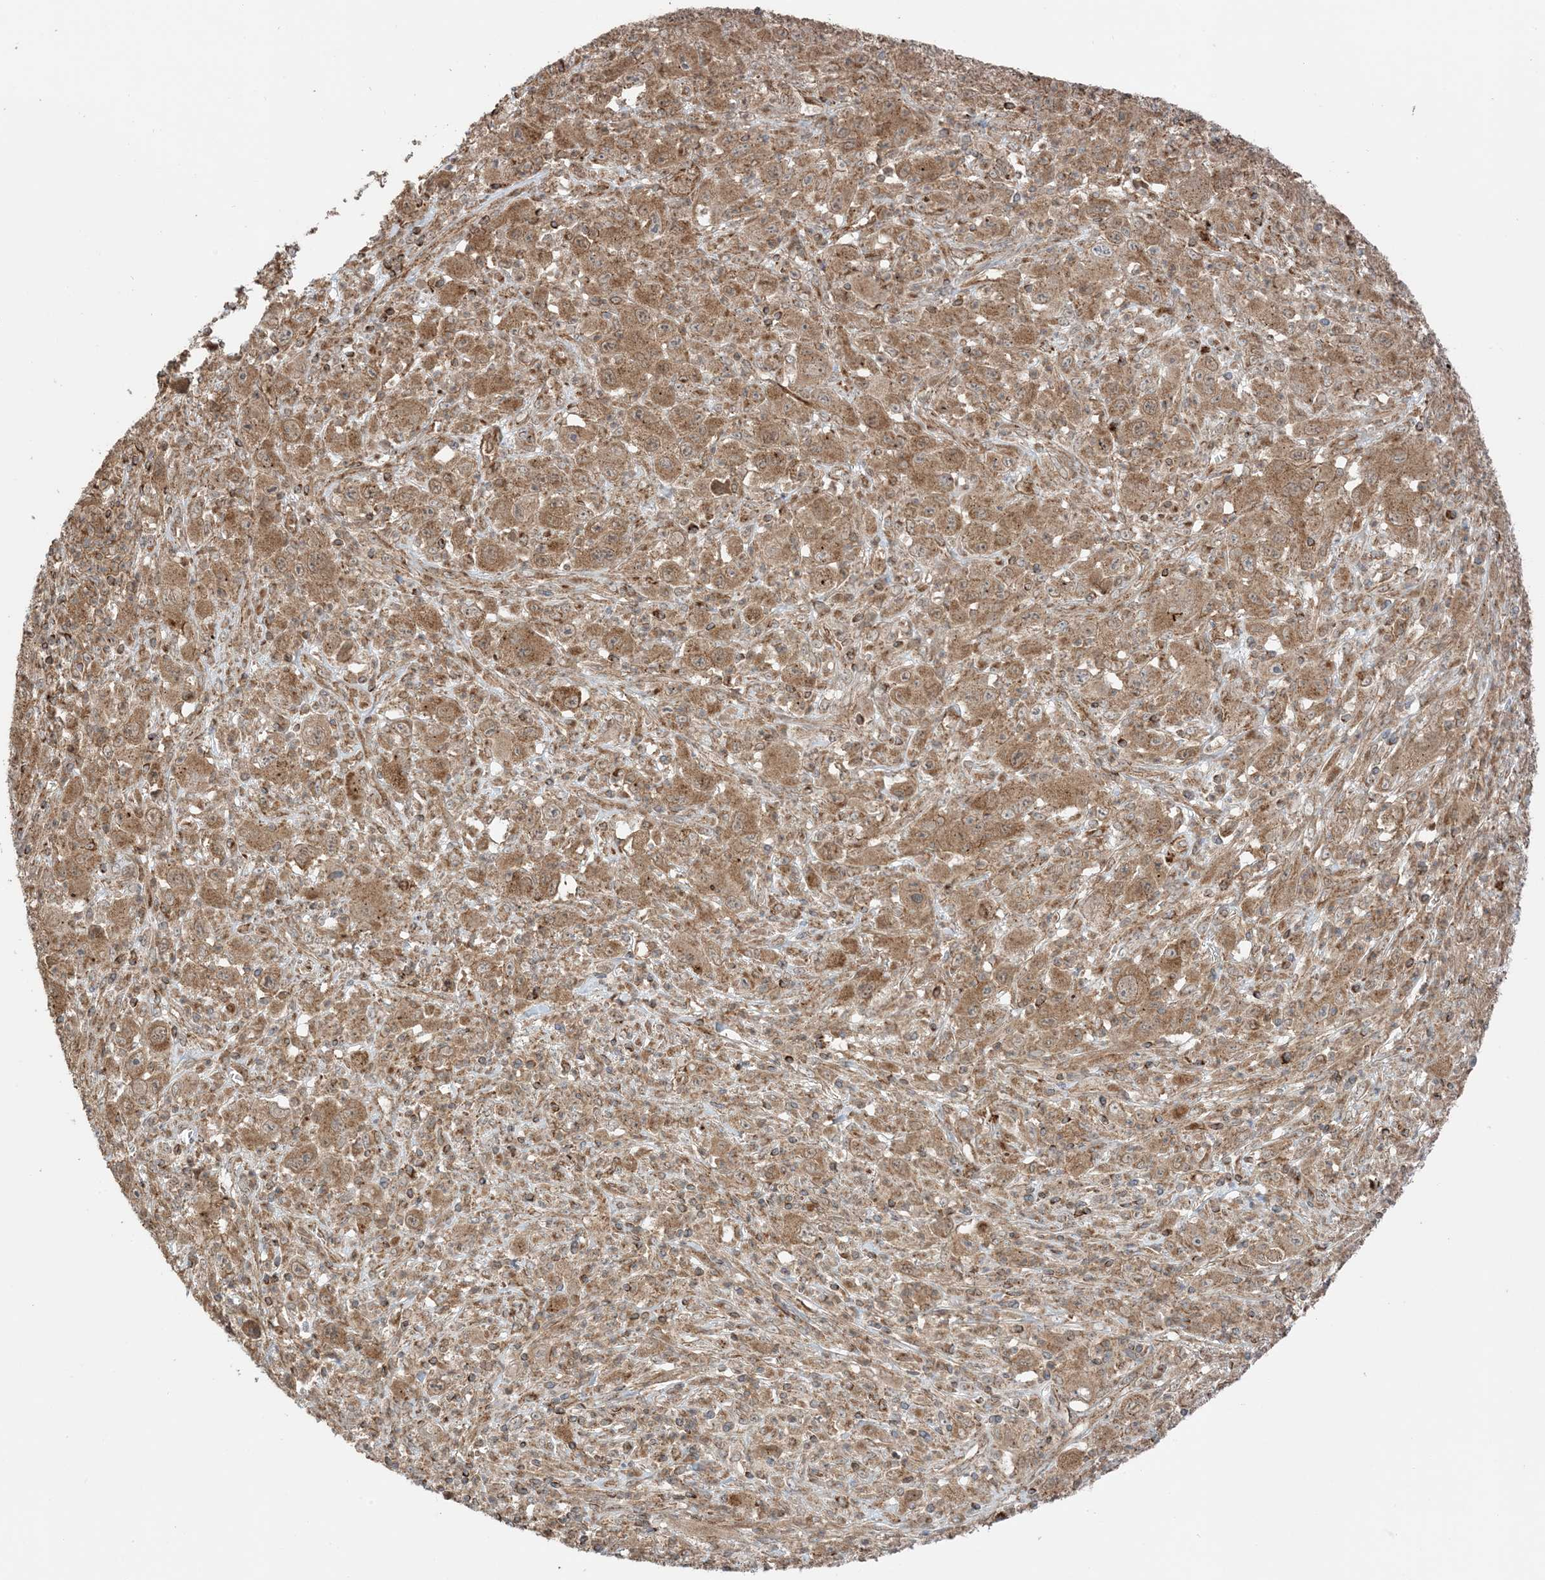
{"staining": {"intensity": "strong", "quantity": ">75%", "location": "cytoplasmic/membranous"}, "tissue": "melanoma", "cell_type": "Tumor cells", "image_type": "cancer", "snomed": [{"axis": "morphology", "description": "Malignant melanoma, Metastatic site"}, {"axis": "topography", "description": "Skin"}], "caption": "Immunohistochemistry (DAB) staining of human melanoma exhibits strong cytoplasmic/membranous protein staining in approximately >75% of tumor cells. (Stains: DAB in brown, nuclei in blue, Microscopy: brightfield microscopy at high magnification).", "gene": "N4BP3", "patient": {"sex": "female", "age": 56}}